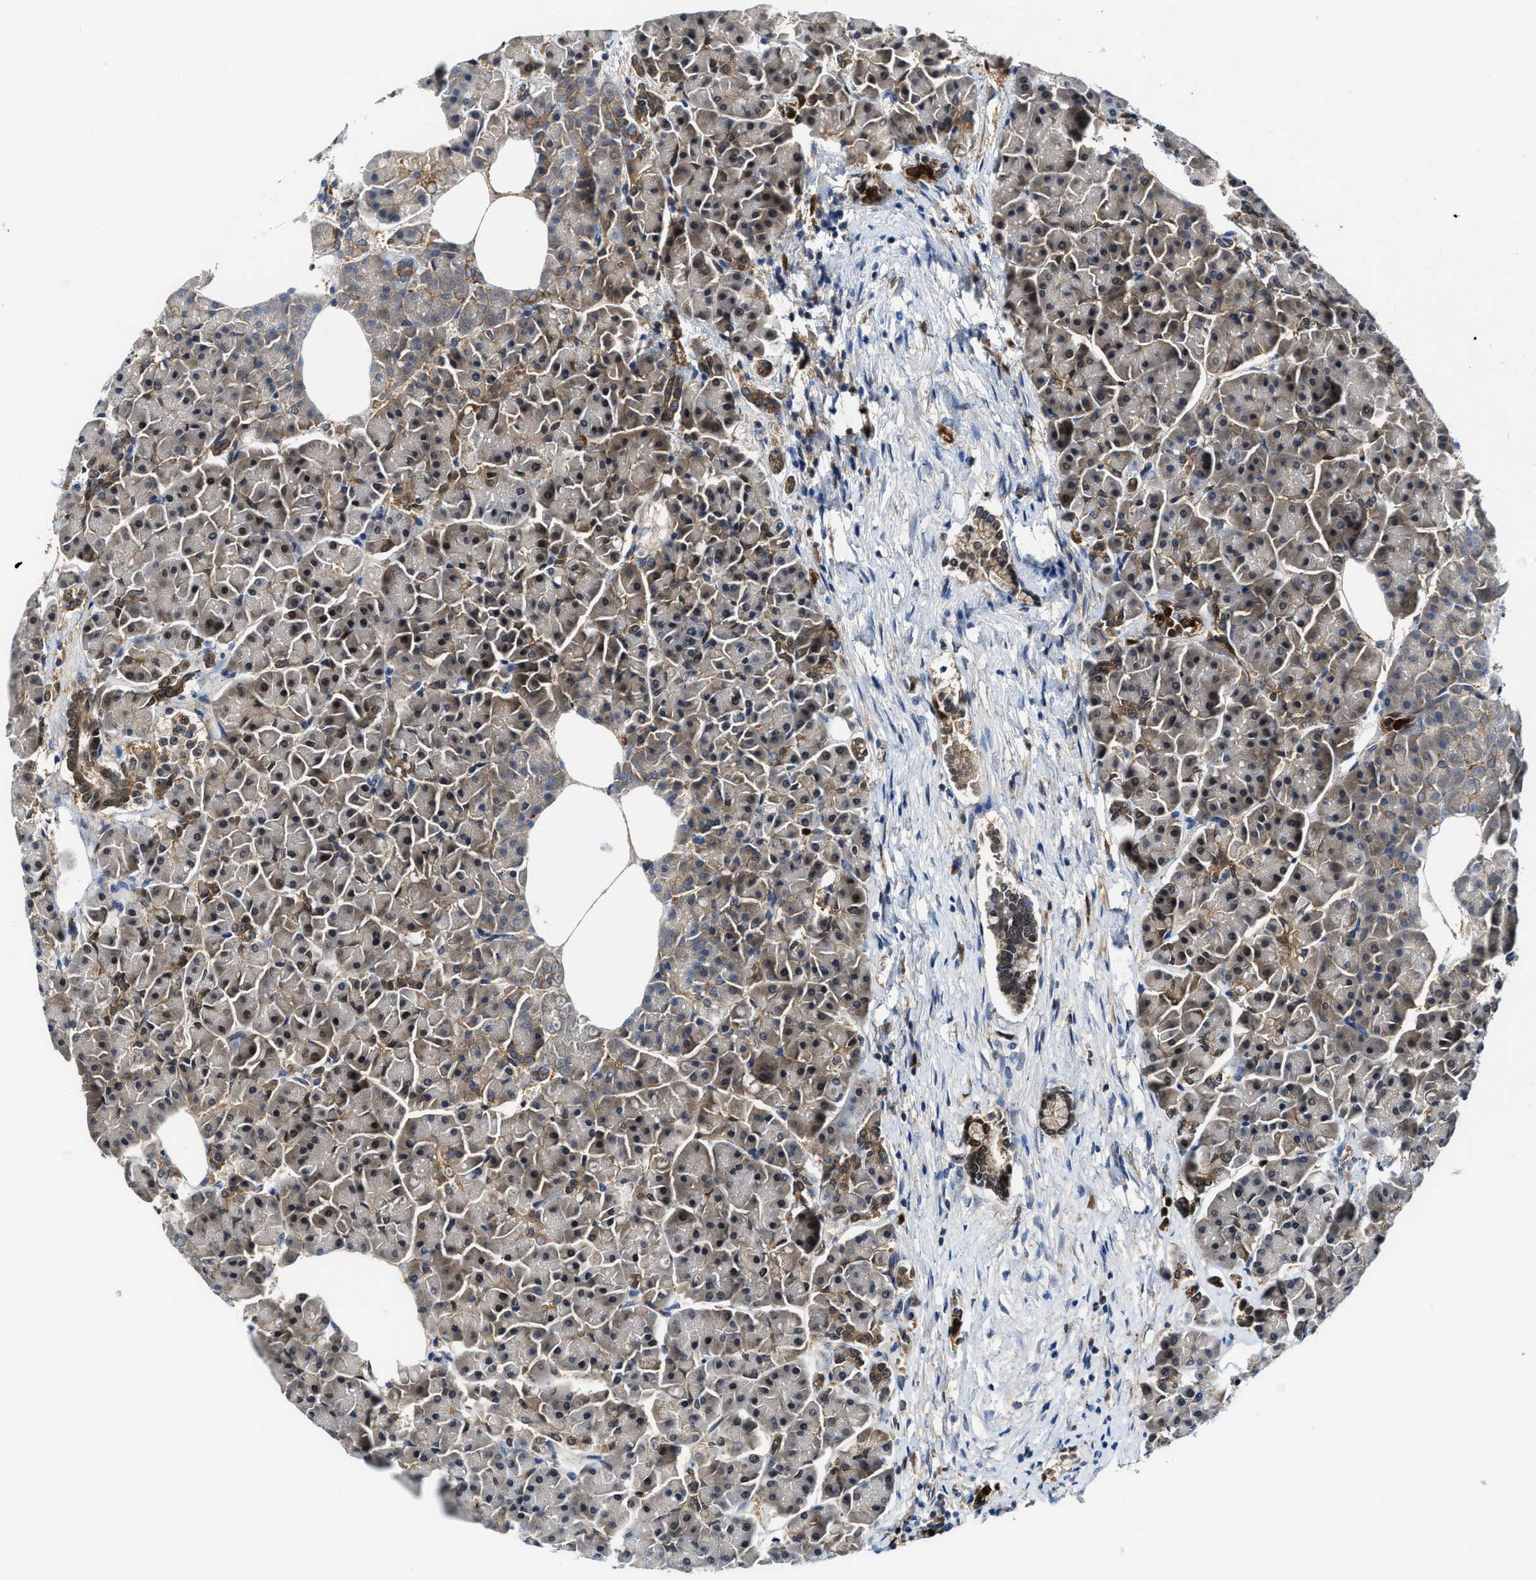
{"staining": {"intensity": "strong", "quantity": "25%-75%", "location": "nuclear"}, "tissue": "pancreas", "cell_type": "Exocrine glandular cells", "image_type": "normal", "snomed": [{"axis": "morphology", "description": "Normal tissue, NOS"}, {"axis": "topography", "description": "Pancreas"}], "caption": "DAB (3,3'-diaminobenzidine) immunohistochemical staining of benign pancreas reveals strong nuclear protein expression in about 25%-75% of exocrine glandular cells. (Brightfield microscopy of DAB IHC at high magnification).", "gene": "LTA4H", "patient": {"sex": "female", "age": 70}}